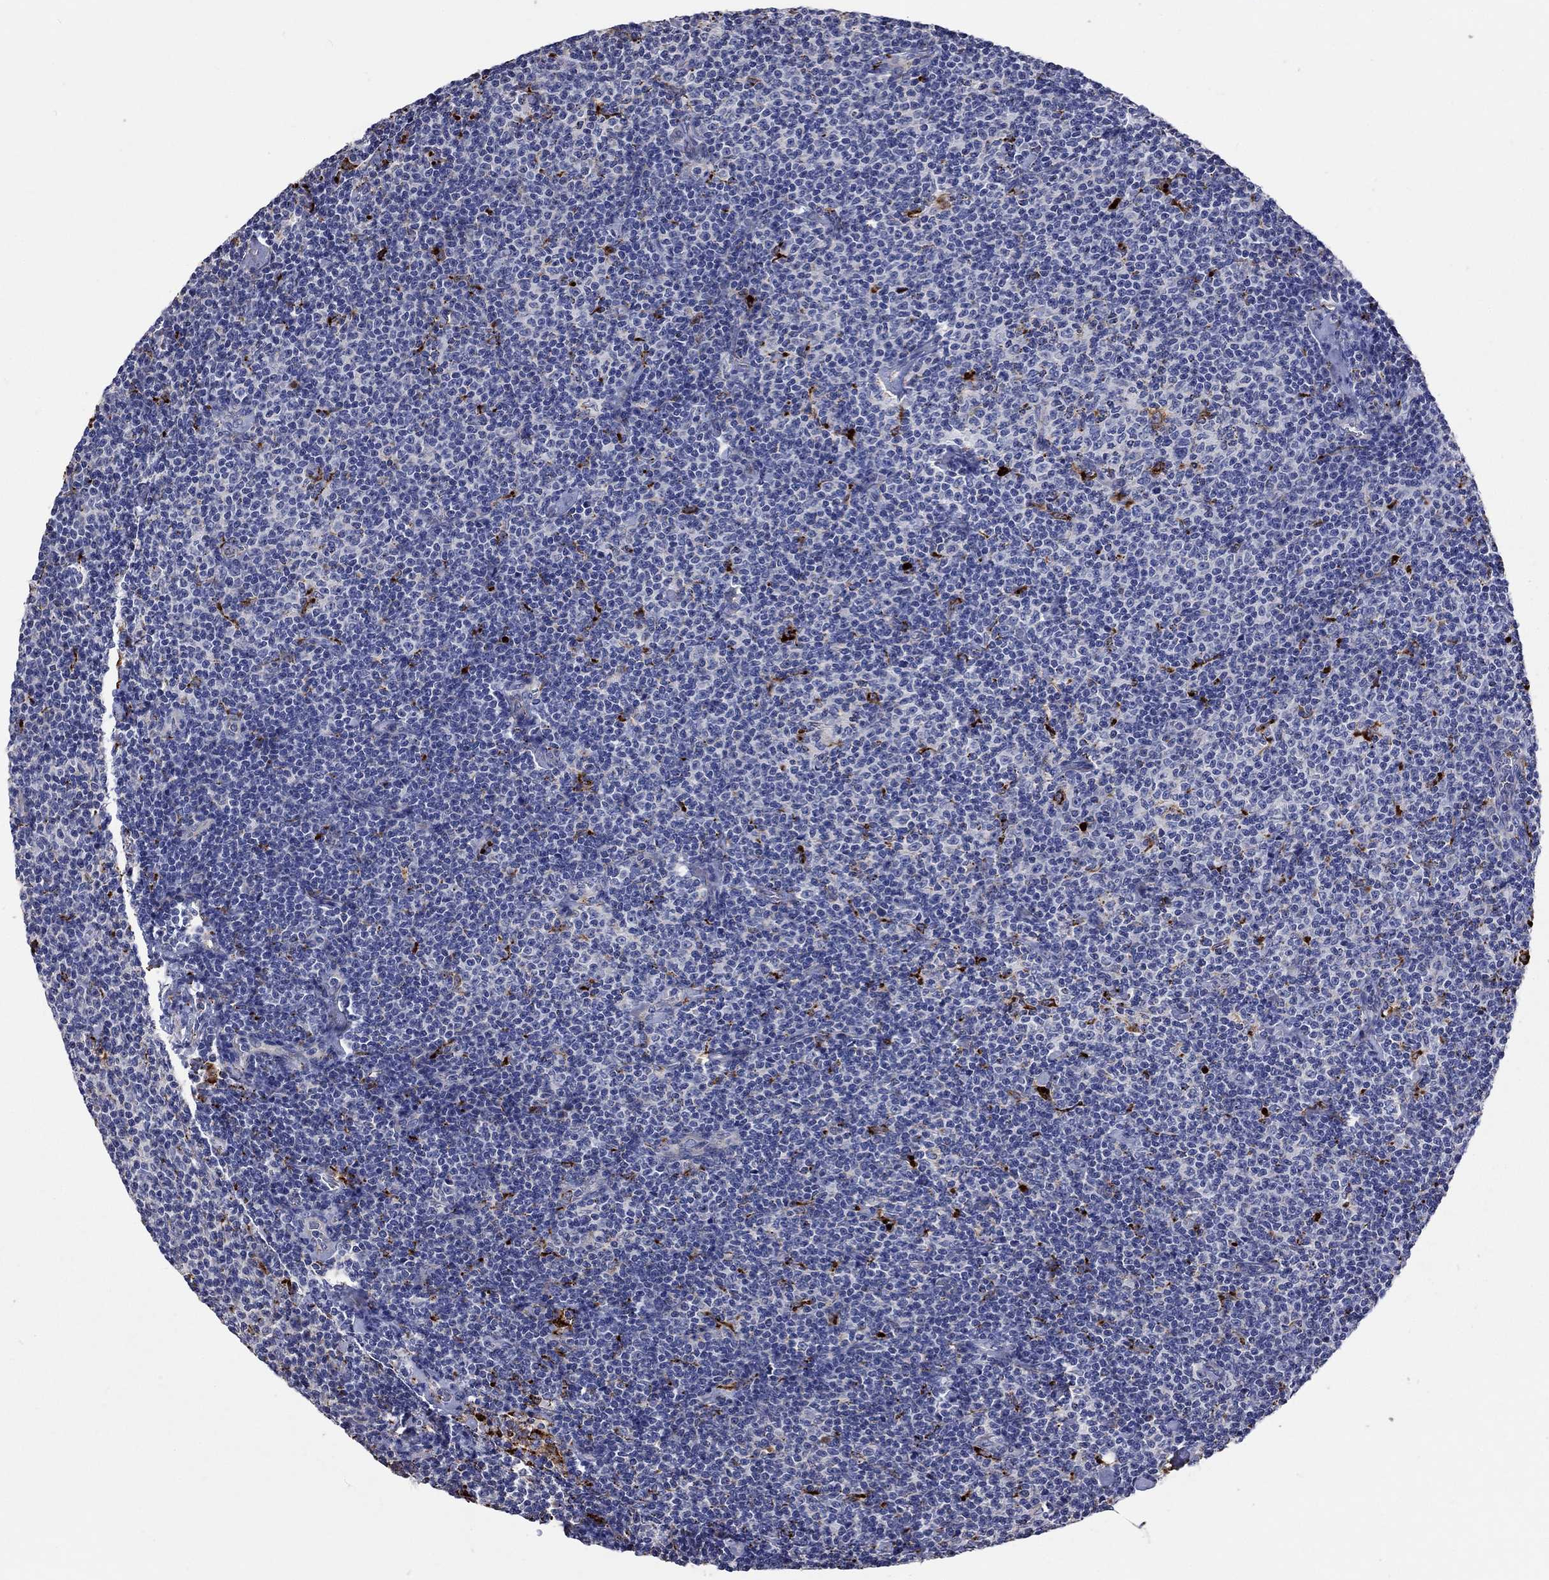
{"staining": {"intensity": "strong", "quantity": "<25%", "location": "cytoplasmic/membranous"}, "tissue": "lymphoma", "cell_type": "Tumor cells", "image_type": "cancer", "snomed": [{"axis": "morphology", "description": "Malignant lymphoma, non-Hodgkin's type, Low grade"}, {"axis": "topography", "description": "Lymph node"}], "caption": "Protein positivity by immunohistochemistry (IHC) displays strong cytoplasmic/membranous staining in approximately <25% of tumor cells in lymphoma.", "gene": "CTSB", "patient": {"sex": "male", "age": 81}}